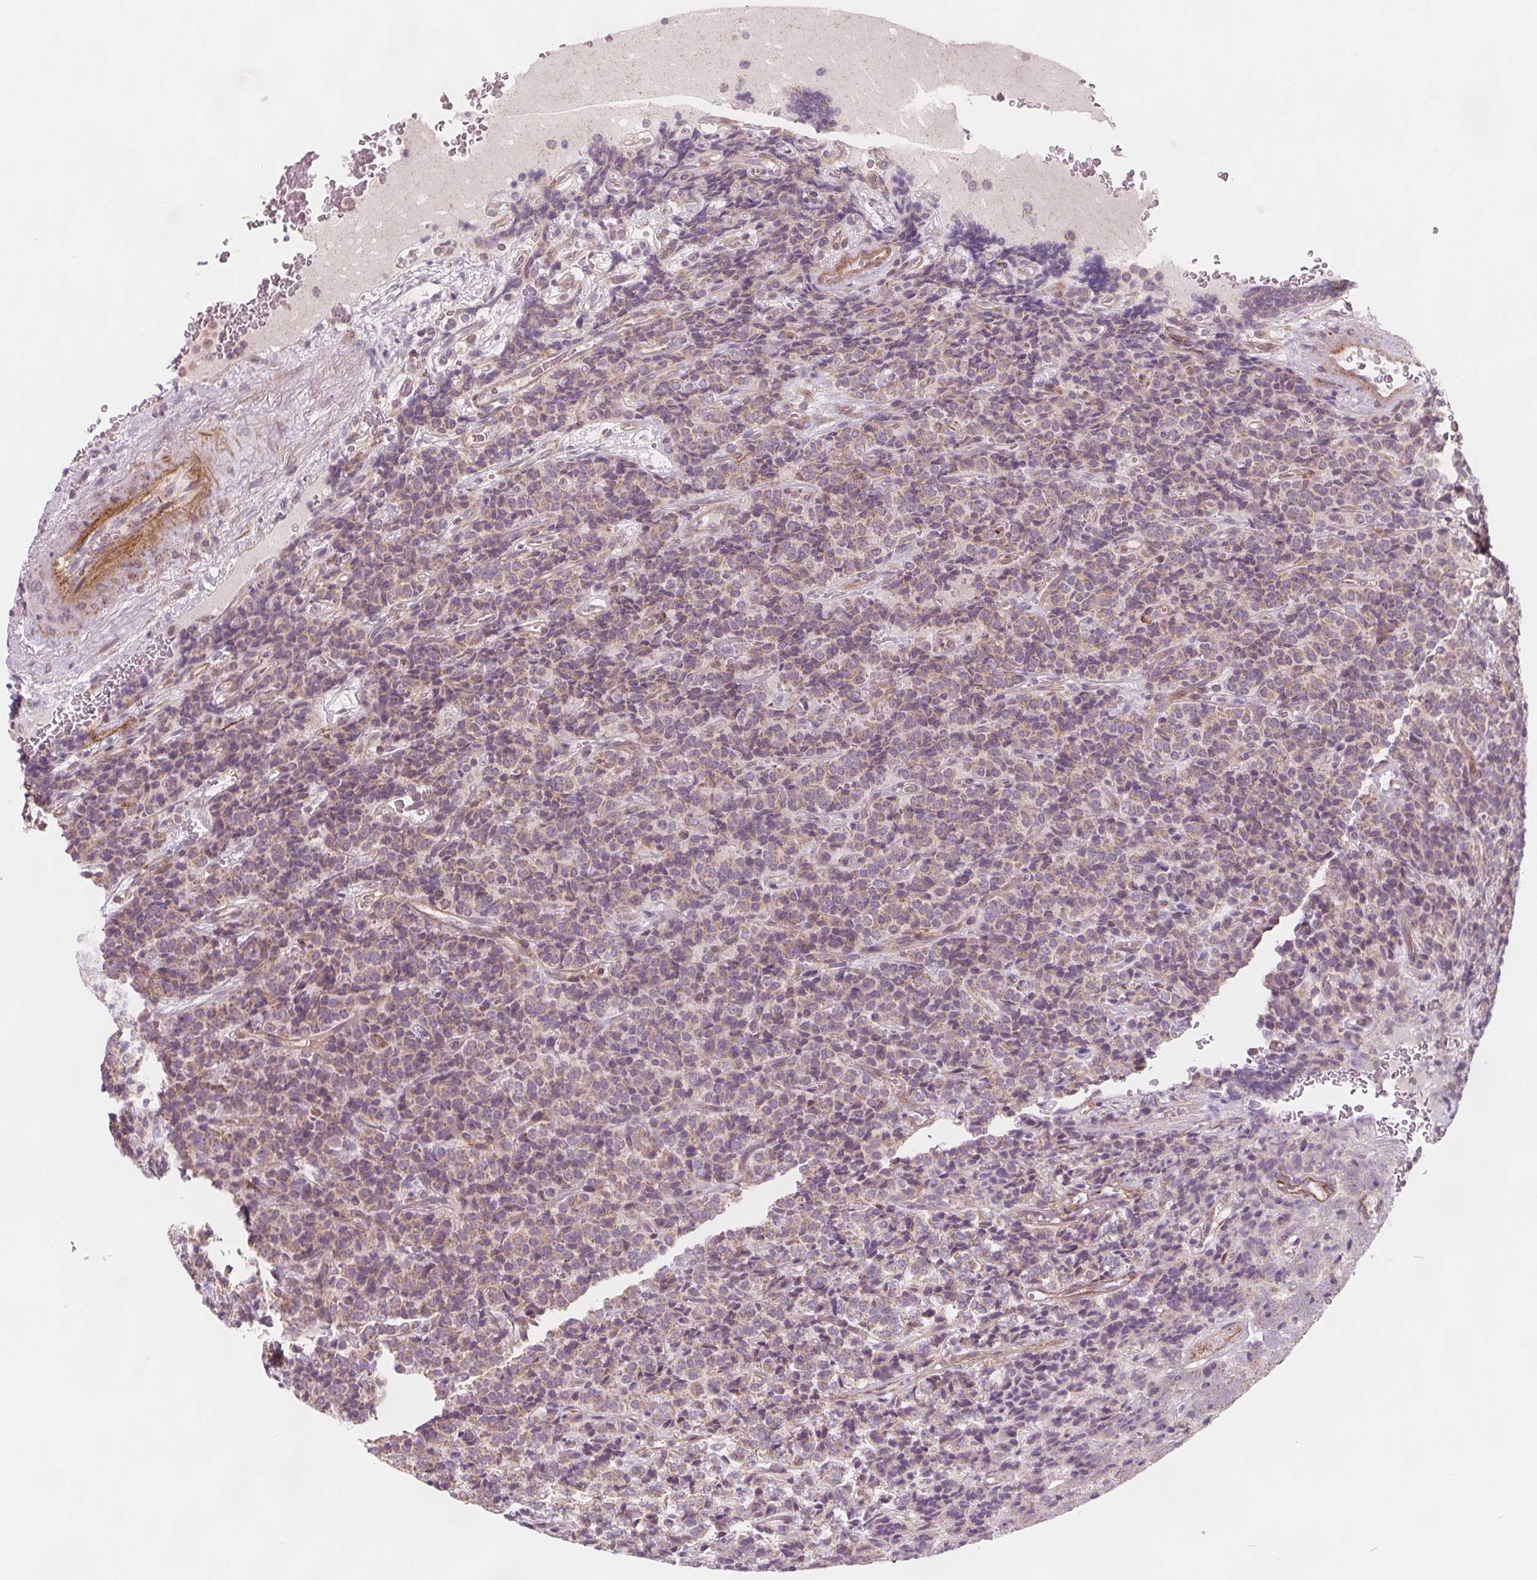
{"staining": {"intensity": "weak", "quantity": ">75%", "location": "cytoplasmic/membranous"}, "tissue": "carcinoid", "cell_type": "Tumor cells", "image_type": "cancer", "snomed": [{"axis": "morphology", "description": "Carcinoid, malignant, NOS"}, {"axis": "topography", "description": "Pancreas"}], "caption": "Immunohistochemical staining of human carcinoid demonstrates low levels of weak cytoplasmic/membranous protein positivity in approximately >75% of tumor cells. The staining is performed using DAB brown chromogen to label protein expression. The nuclei are counter-stained blue using hematoxylin.", "gene": "ADAM33", "patient": {"sex": "male", "age": 36}}